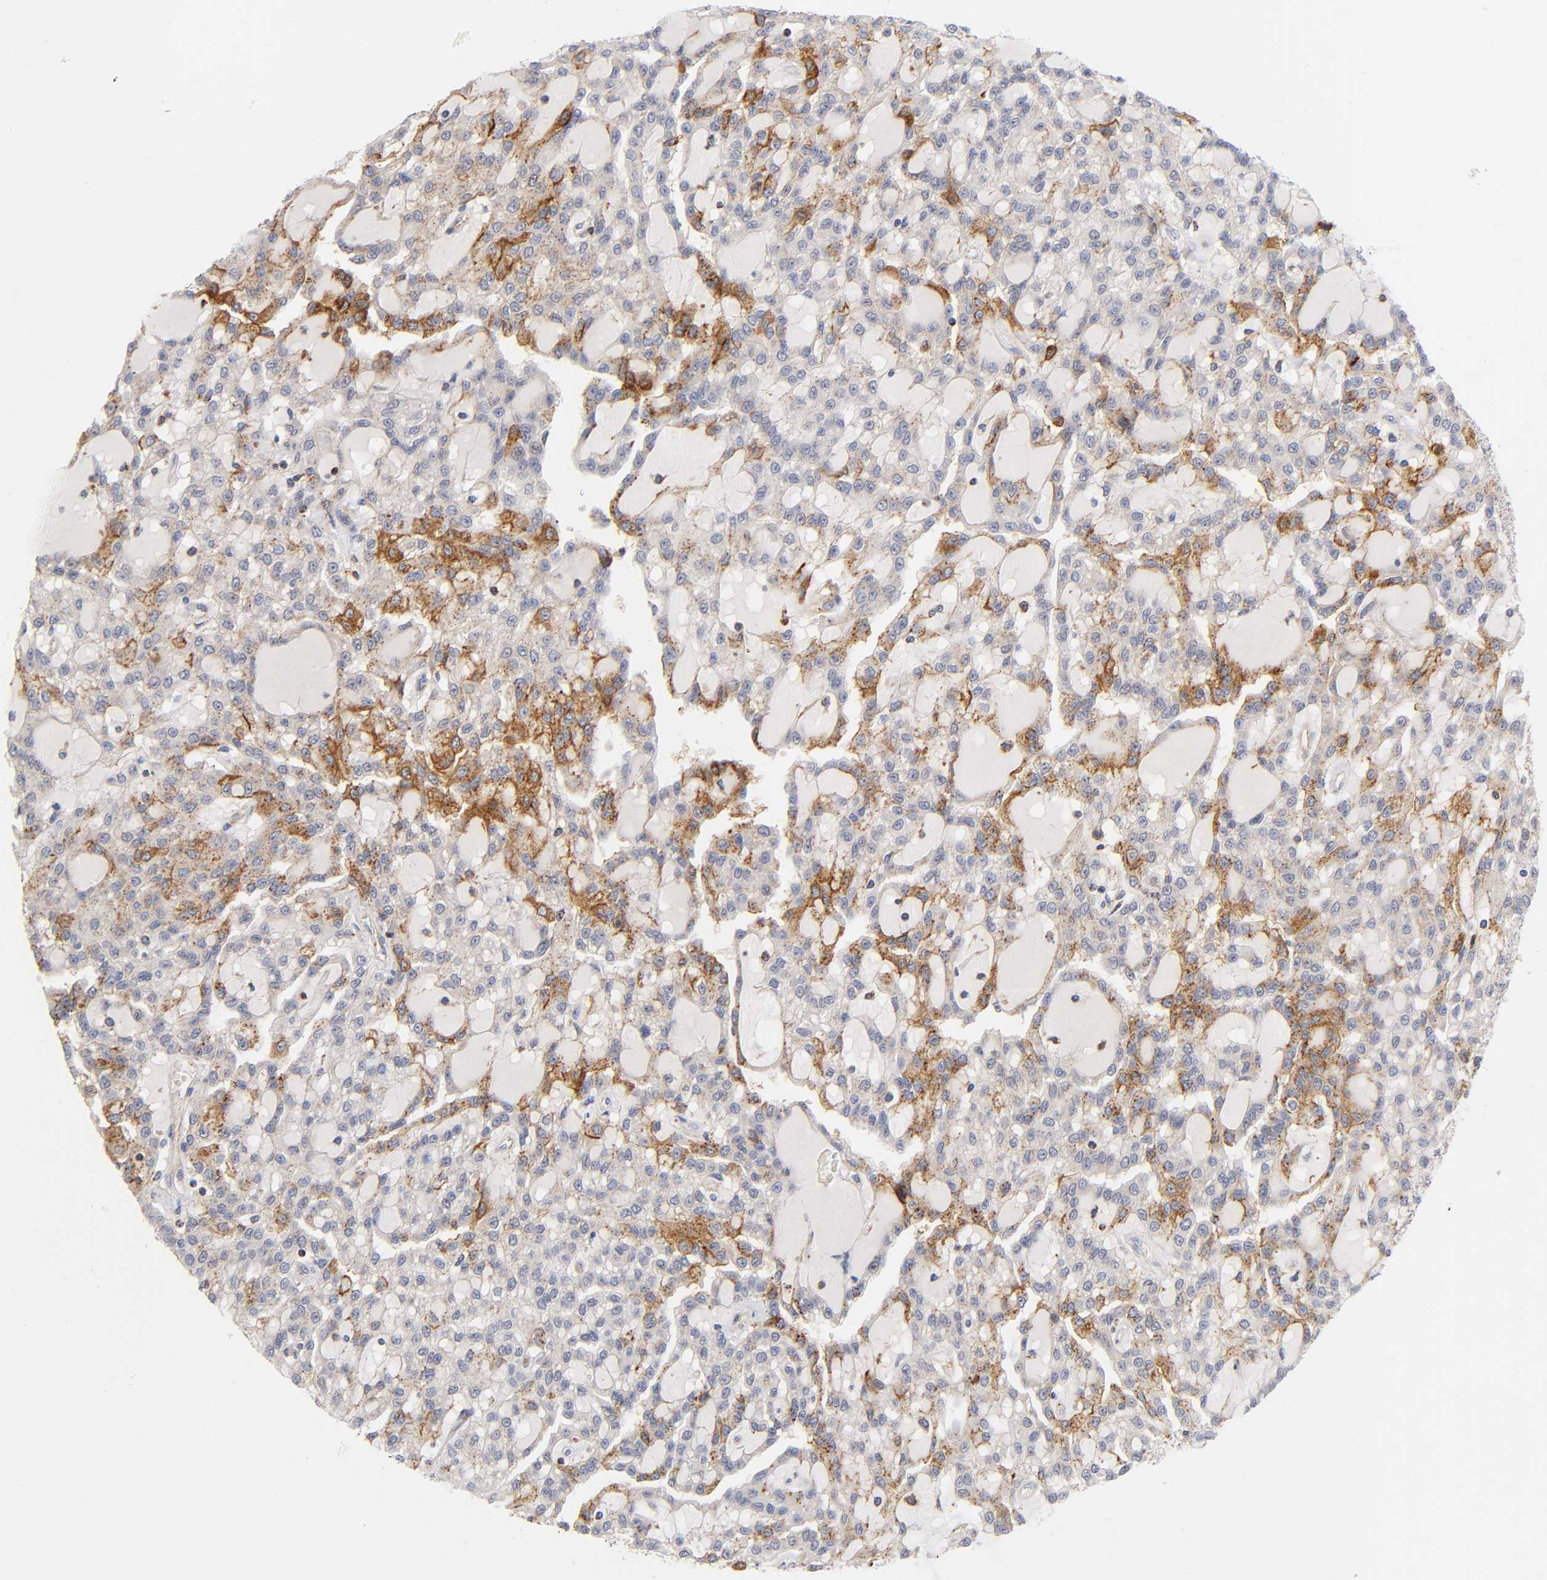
{"staining": {"intensity": "moderate", "quantity": "25%-75%", "location": "cytoplasmic/membranous"}, "tissue": "renal cancer", "cell_type": "Tumor cells", "image_type": "cancer", "snomed": [{"axis": "morphology", "description": "Adenocarcinoma, NOS"}, {"axis": "topography", "description": "Kidney"}], "caption": "Immunohistochemistry (DAB (3,3'-diaminobenzidine)) staining of adenocarcinoma (renal) demonstrates moderate cytoplasmic/membranous protein positivity in approximately 25%-75% of tumor cells.", "gene": "ANXA7", "patient": {"sex": "male", "age": 63}}